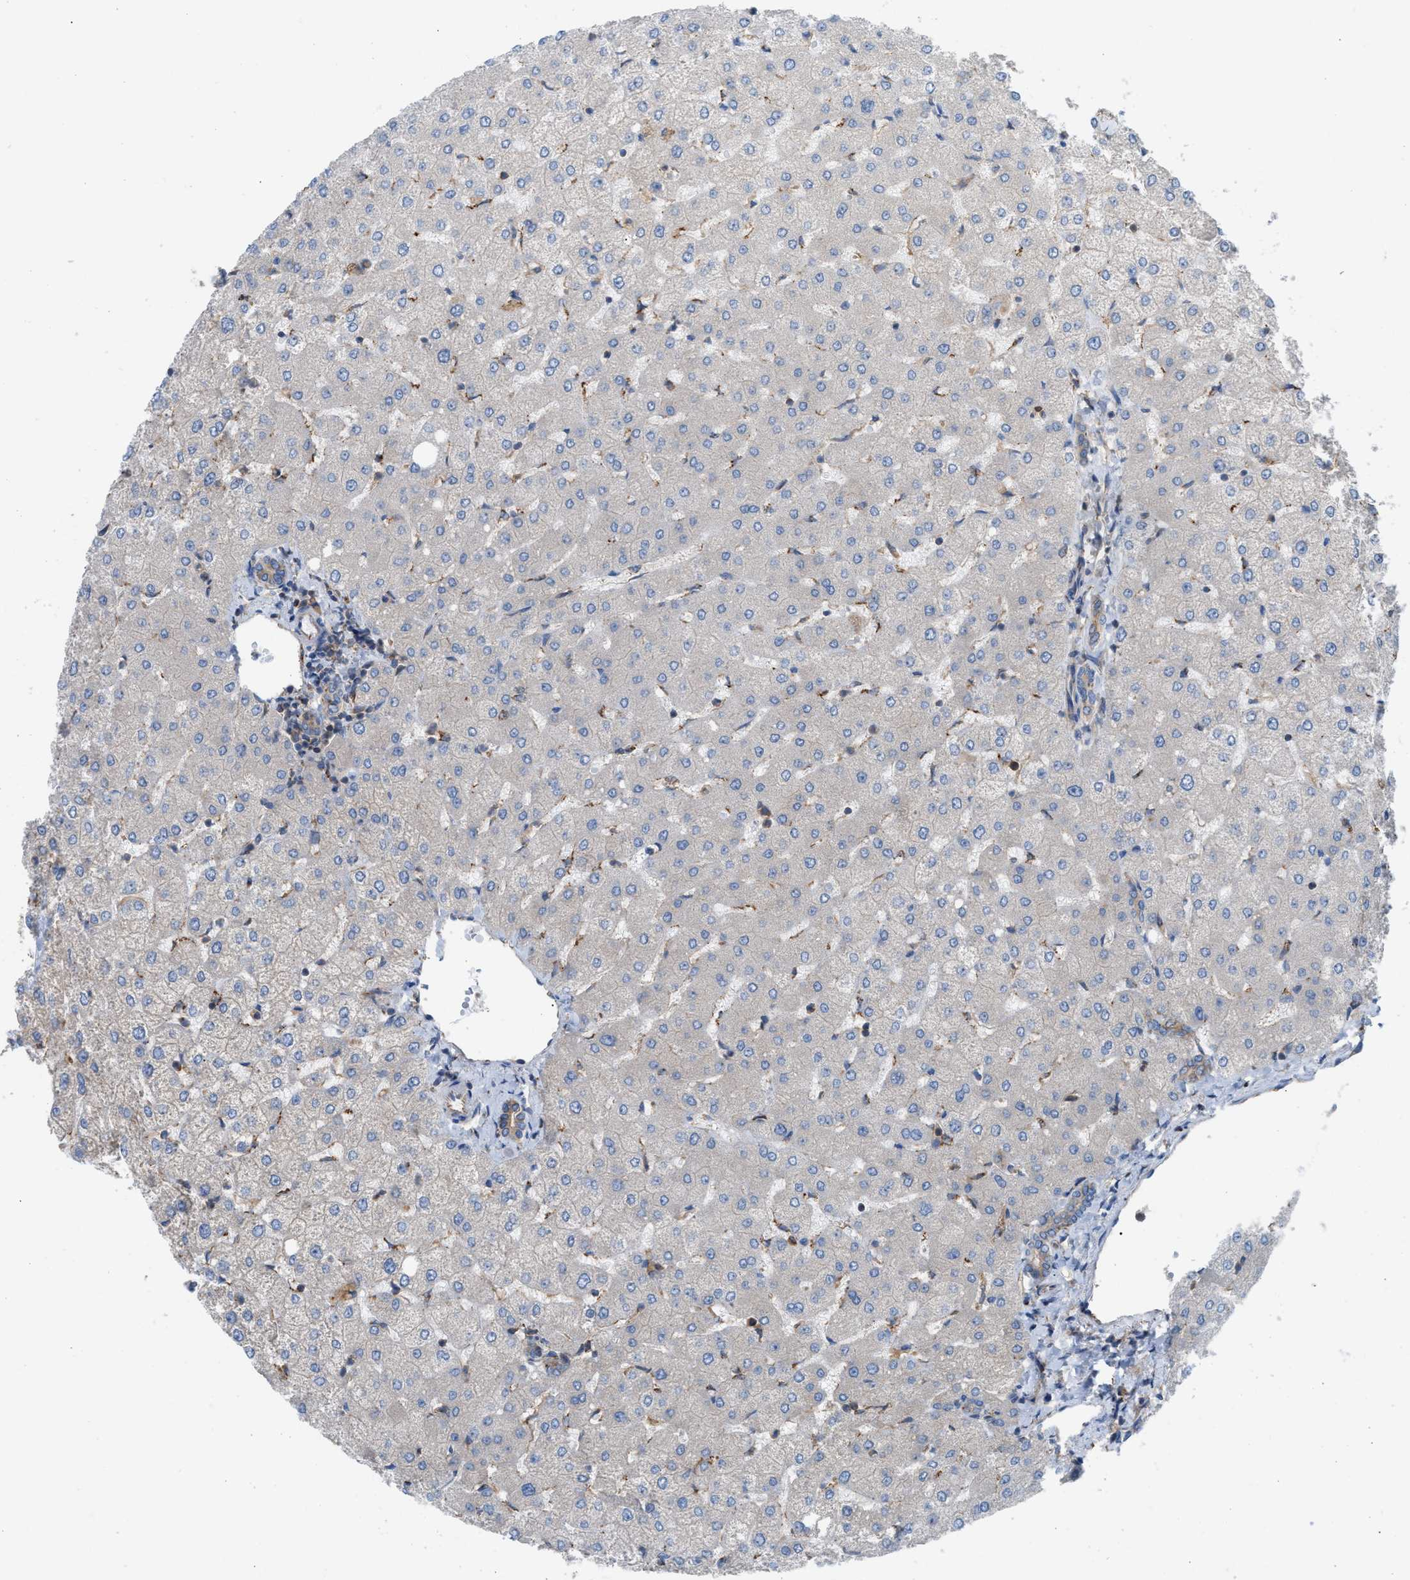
{"staining": {"intensity": "weak", "quantity": ">75%", "location": "cytoplasmic/membranous"}, "tissue": "liver", "cell_type": "Cholangiocytes", "image_type": "normal", "snomed": [{"axis": "morphology", "description": "Normal tissue, NOS"}, {"axis": "topography", "description": "Liver"}], "caption": "Immunohistochemical staining of unremarkable liver exhibits weak cytoplasmic/membranous protein positivity in about >75% of cholangiocytes.", "gene": "TBC1D15", "patient": {"sex": "female", "age": 54}}